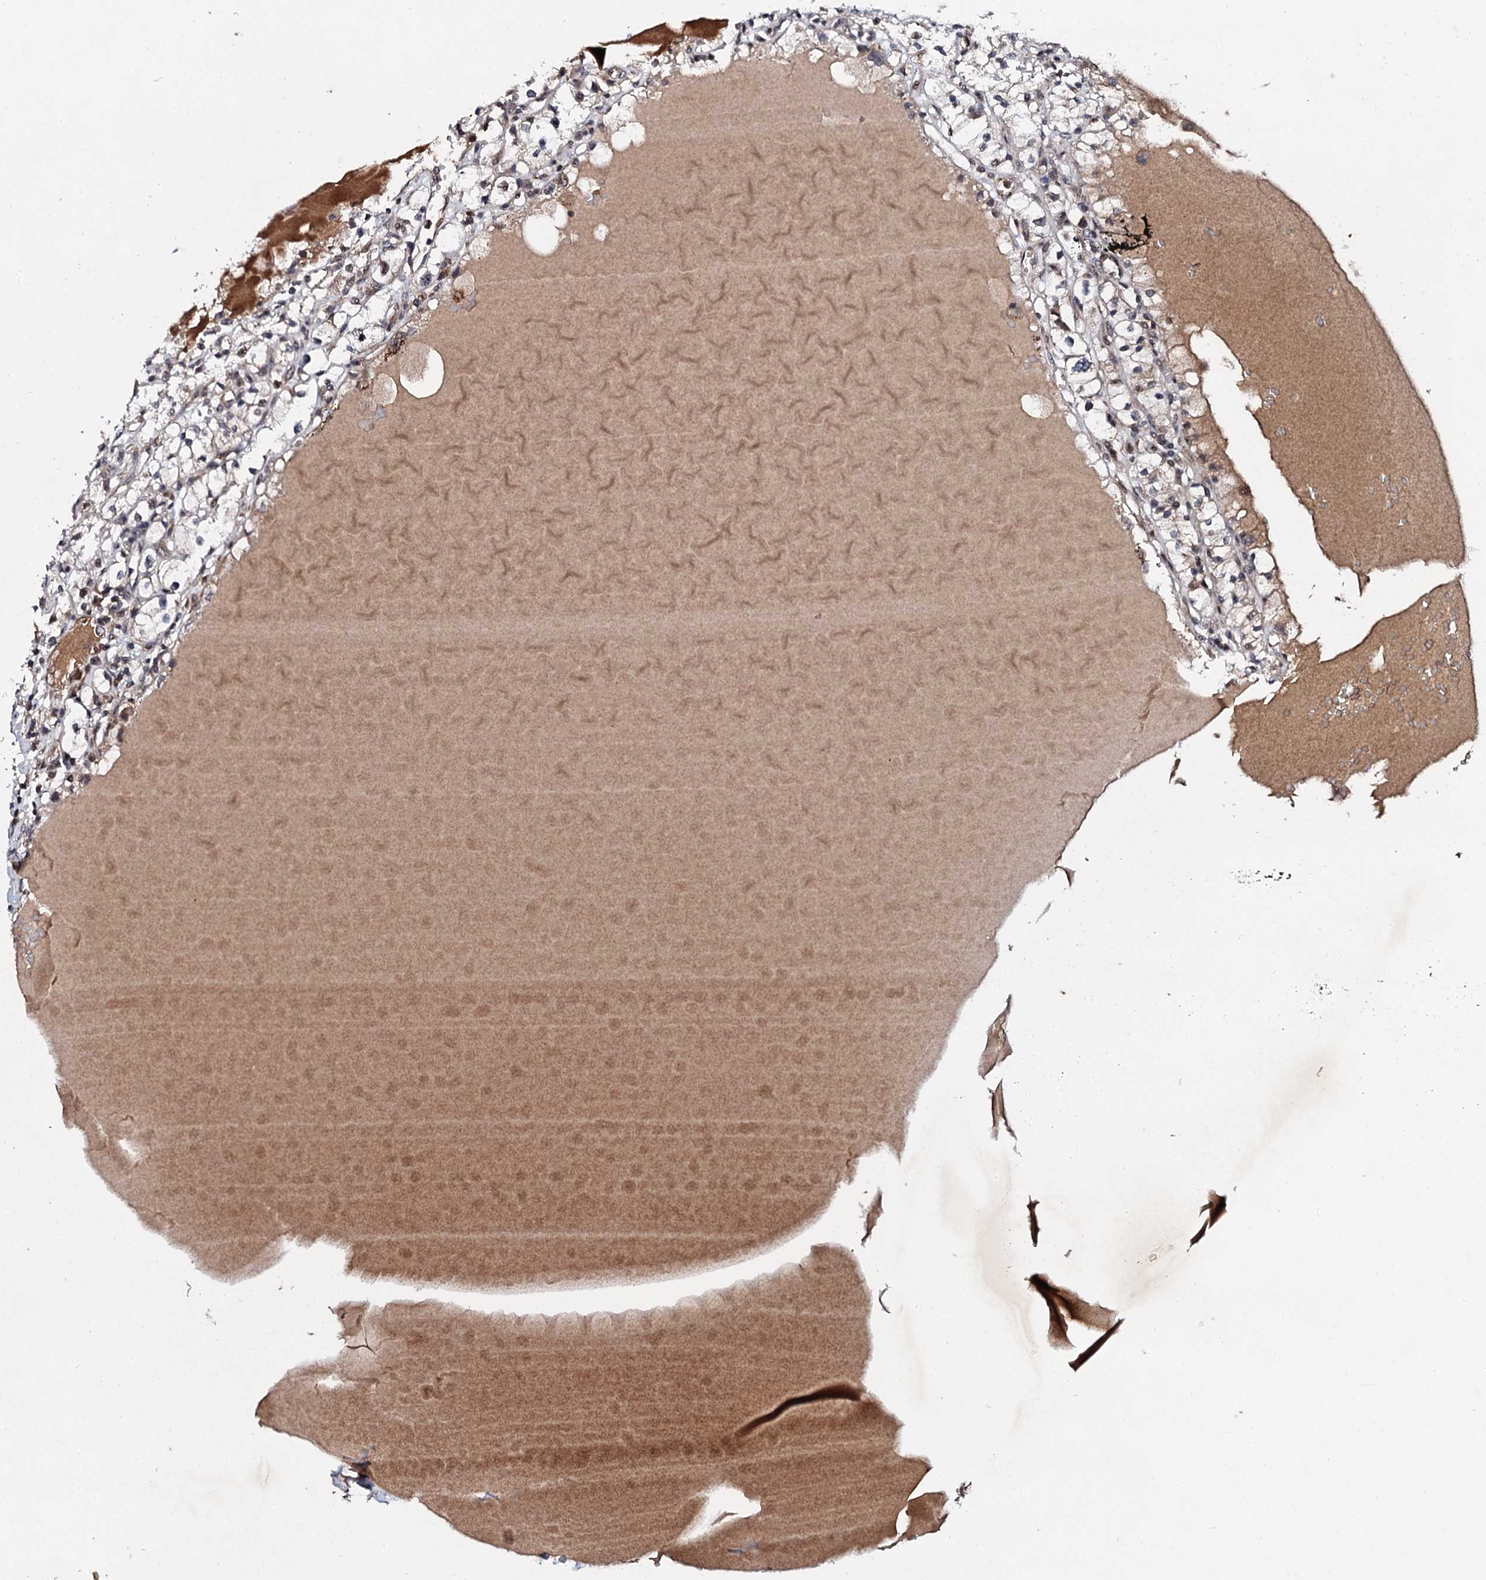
{"staining": {"intensity": "negative", "quantity": "none", "location": "none"}, "tissue": "renal cancer", "cell_type": "Tumor cells", "image_type": "cancer", "snomed": [{"axis": "morphology", "description": "Adenocarcinoma, NOS"}, {"axis": "topography", "description": "Kidney"}], "caption": "DAB (3,3'-diaminobenzidine) immunohistochemical staining of human adenocarcinoma (renal) demonstrates no significant expression in tumor cells.", "gene": "FAM111A", "patient": {"sex": "male", "age": 56}}